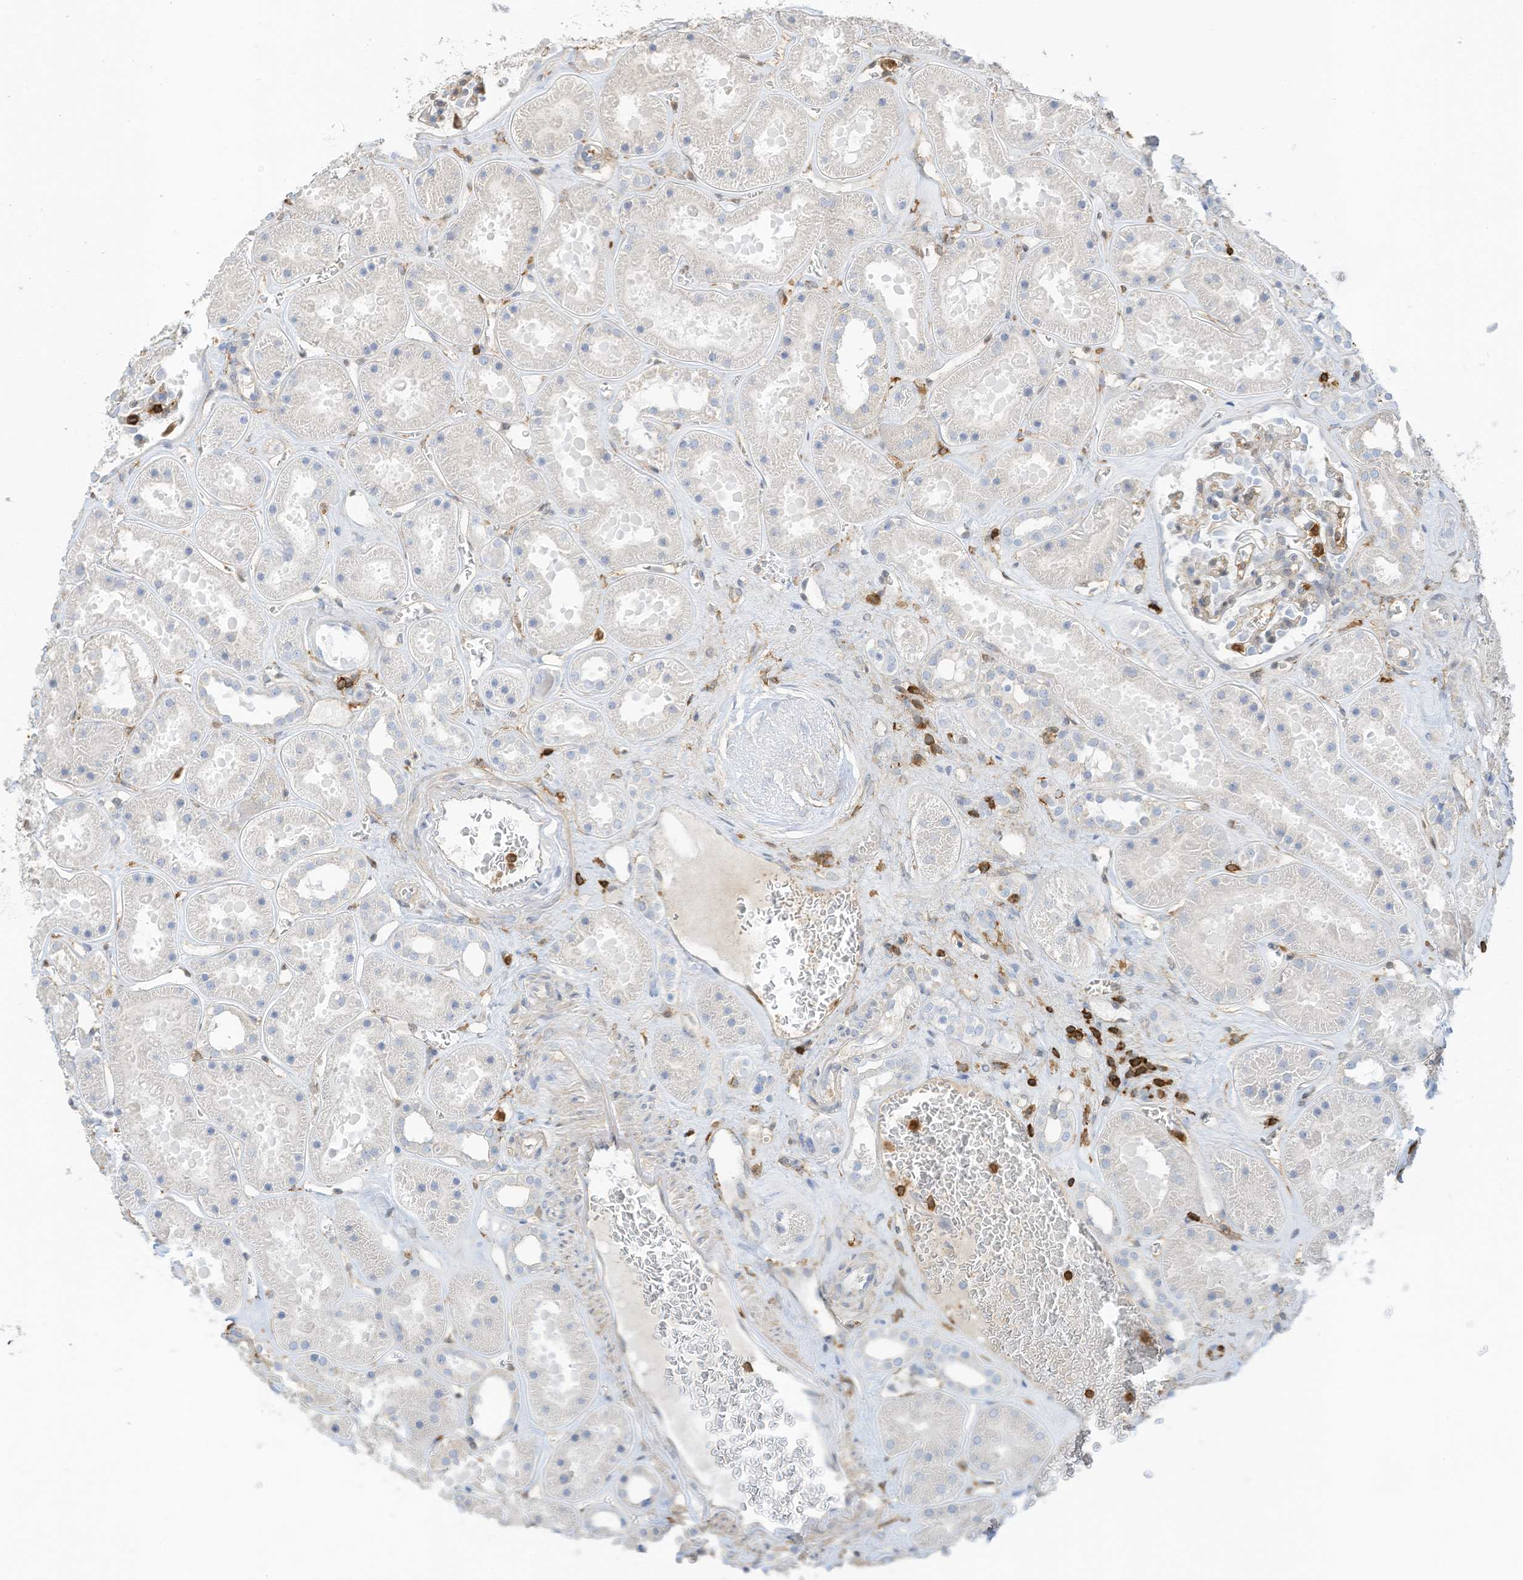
{"staining": {"intensity": "negative", "quantity": "none", "location": "none"}, "tissue": "kidney", "cell_type": "Cells in glomeruli", "image_type": "normal", "snomed": [{"axis": "morphology", "description": "Normal tissue, NOS"}, {"axis": "topography", "description": "Kidney"}], "caption": "Unremarkable kidney was stained to show a protein in brown. There is no significant staining in cells in glomeruli. (DAB (3,3'-diaminobenzidine) immunohistochemistry with hematoxylin counter stain).", "gene": "ARHGAP25", "patient": {"sex": "female", "age": 41}}